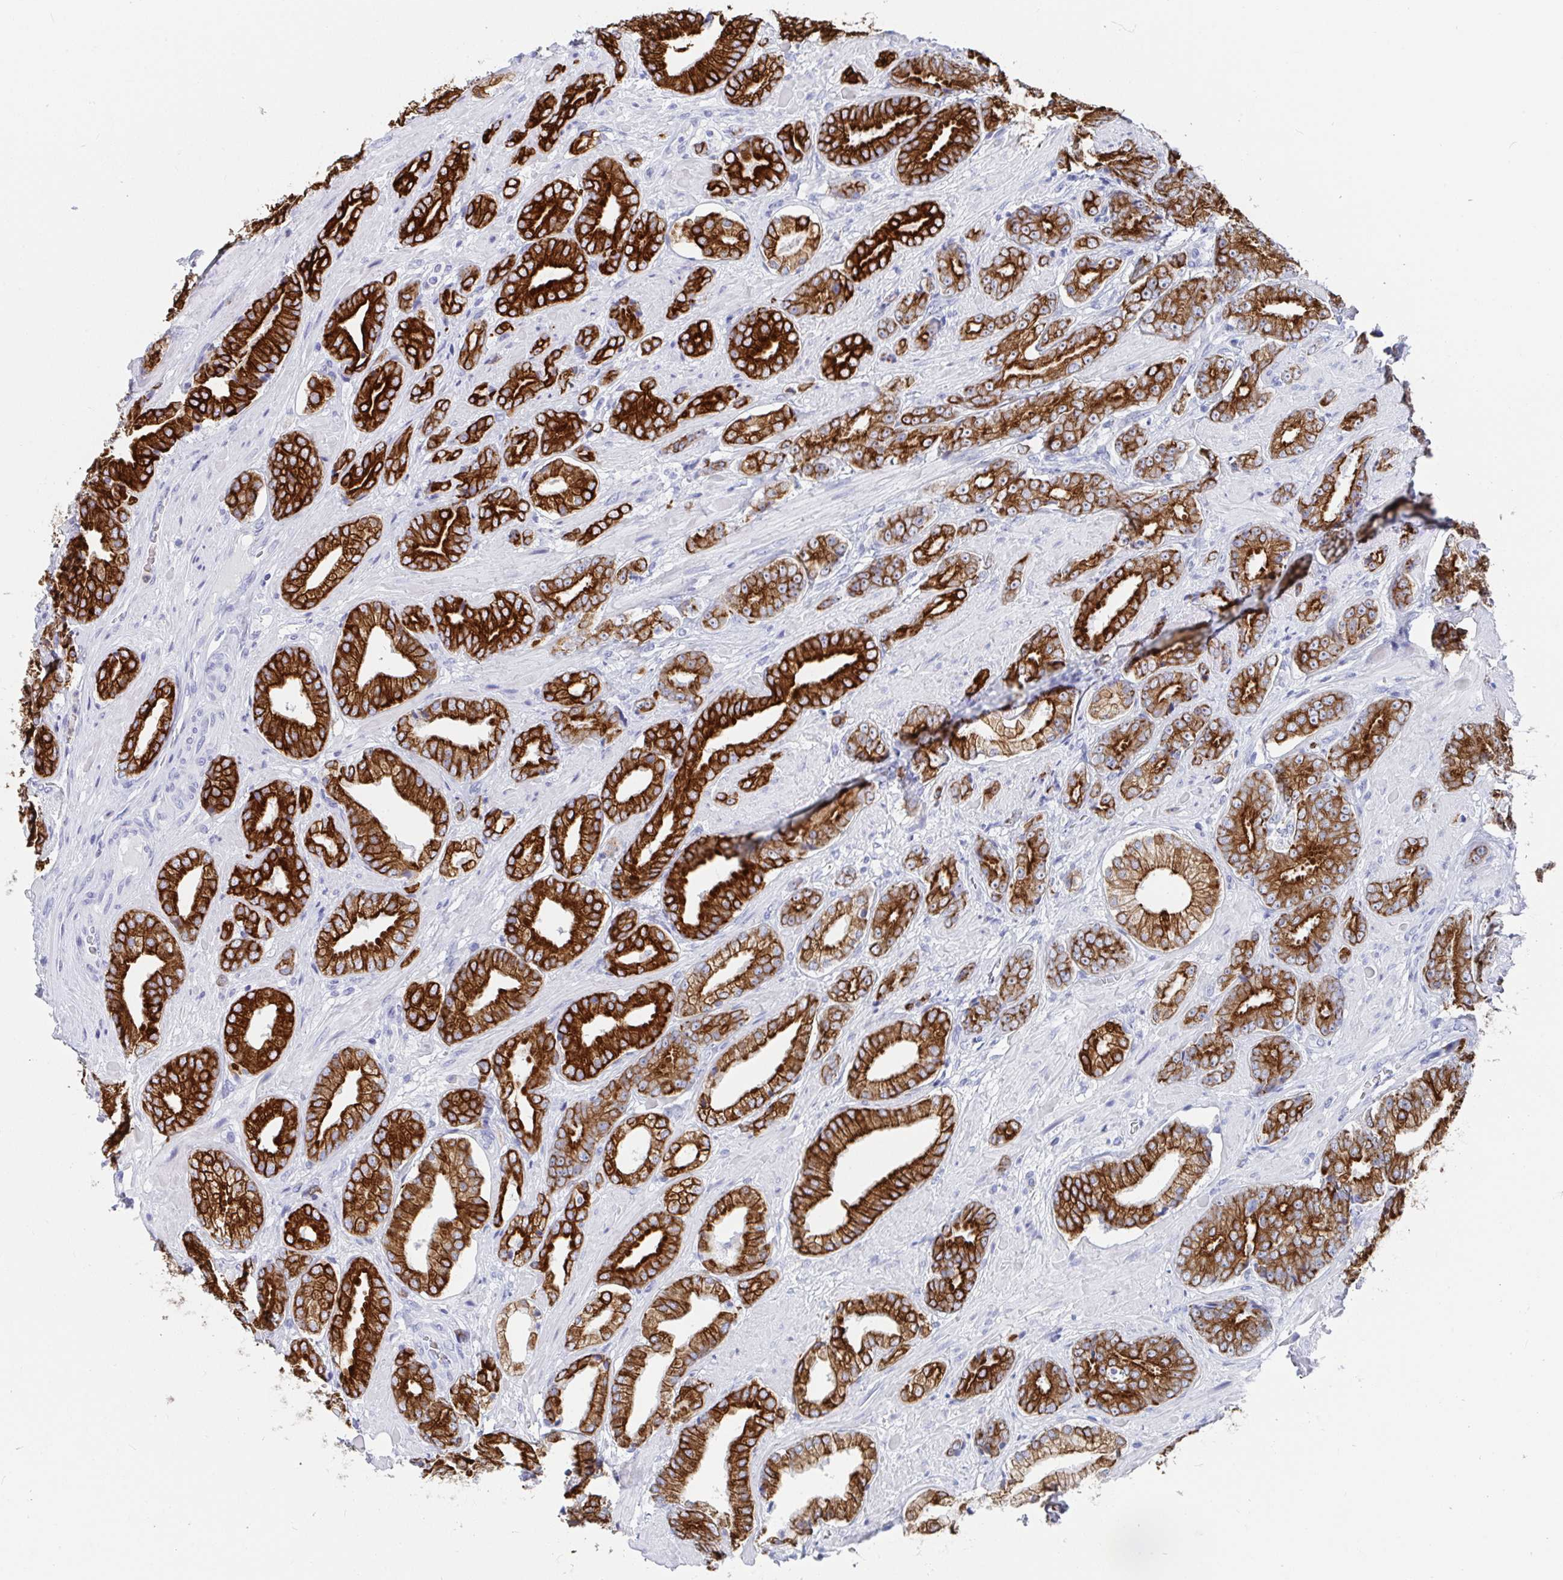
{"staining": {"intensity": "strong", "quantity": ">75%", "location": "cytoplasmic/membranous"}, "tissue": "prostate cancer", "cell_type": "Tumor cells", "image_type": "cancer", "snomed": [{"axis": "morphology", "description": "Adenocarcinoma, High grade"}, {"axis": "topography", "description": "Prostate"}], "caption": "The immunohistochemical stain shows strong cytoplasmic/membranous expression in tumor cells of prostate cancer tissue.", "gene": "CLDN8", "patient": {"sex": "male", "age": 56}}